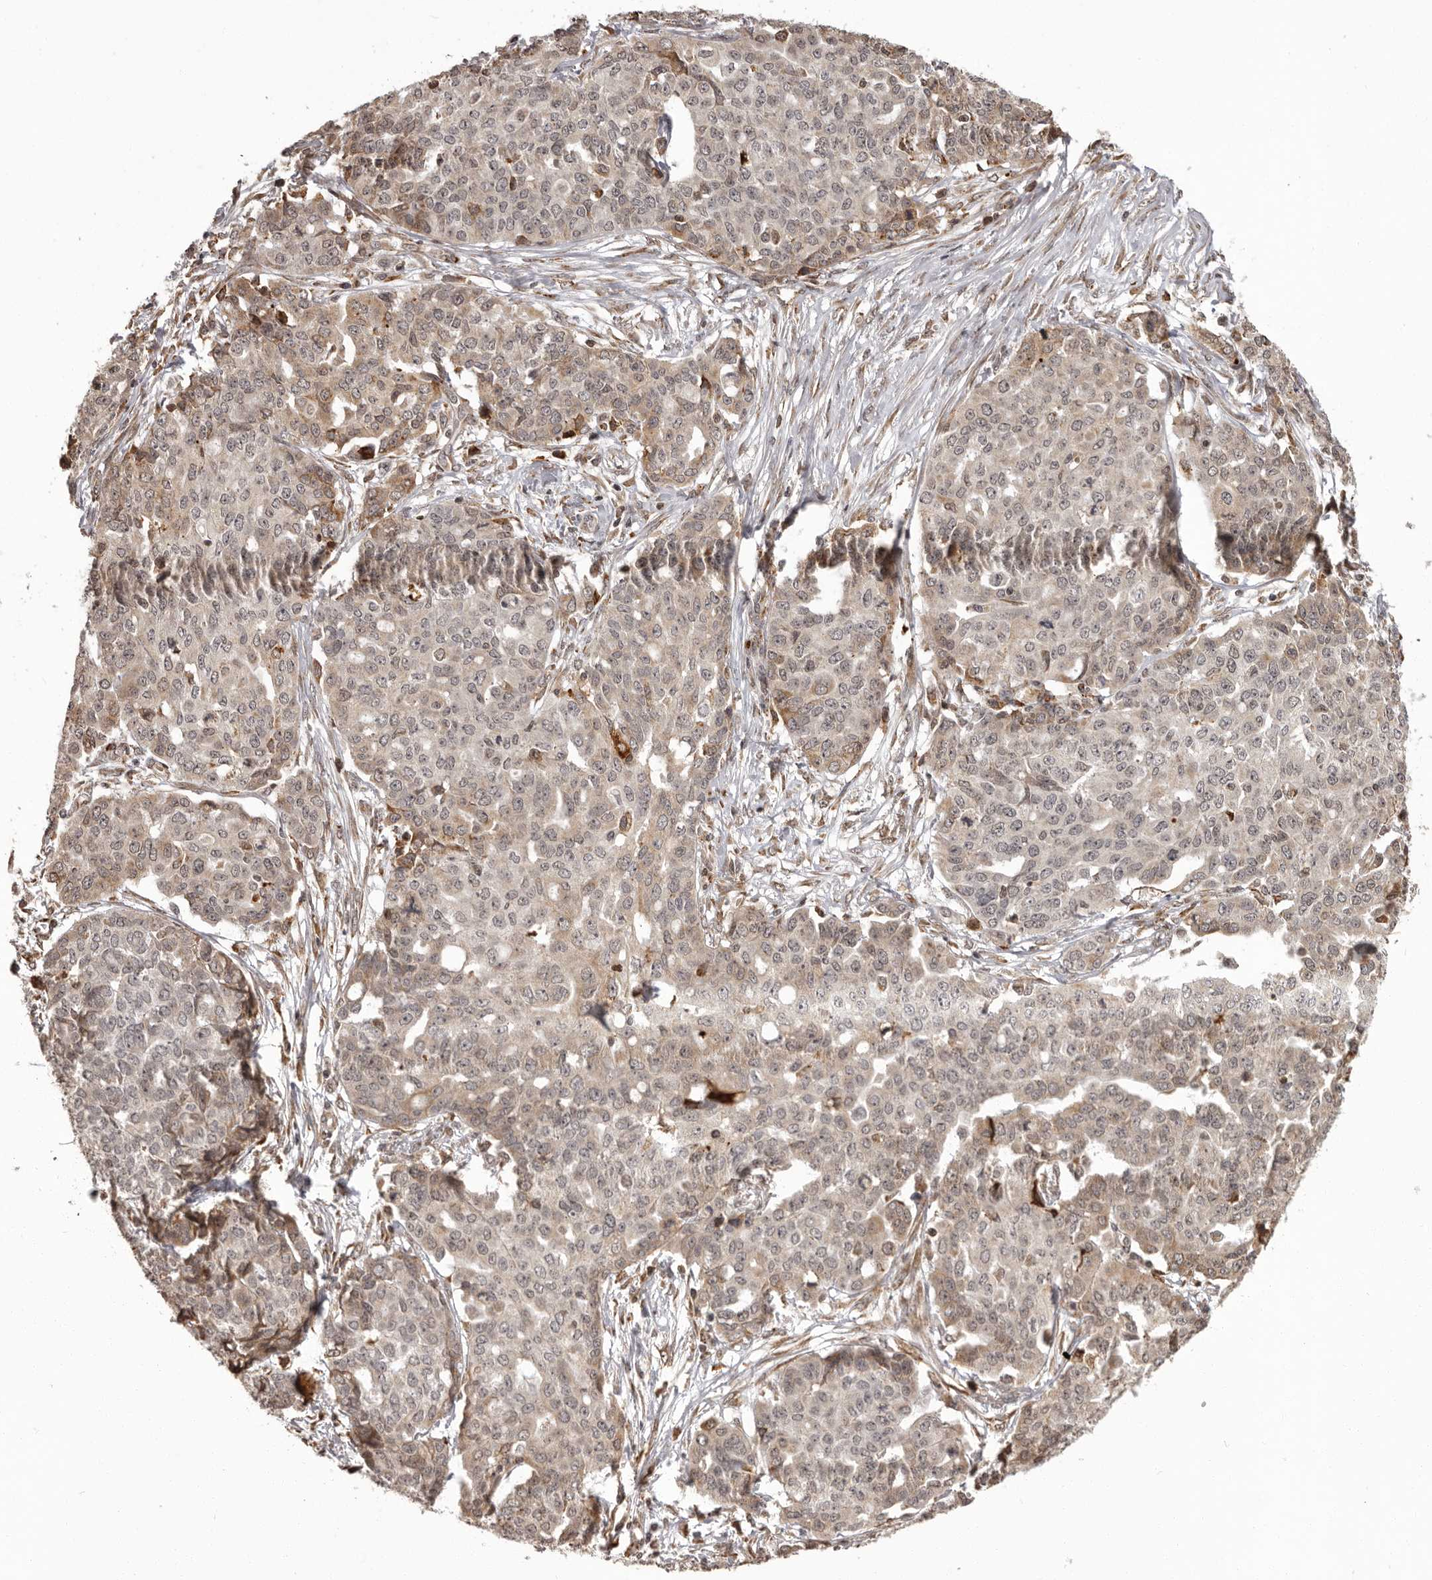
{"staining": {"intensity": "weak", "quantity": ">75%", "location": "cytoplasmic/membranous,nuclear"}, "tissue": "ovarian cancer", "cell_type": "Tumor cells", "image_type": "cancer", "snomed": [{"axis": "morphology", "description": "Cystadenocarcinoma, serous, NOS"}, {"axis": "topography", "description": "Soft tissue"}, {"axis": "topography", "description": "Ovary"}], "caption": "Serous cystadenocarcinoma (ovarian) stained with immunohistochemistry demonstrates weak cytoplasmic/membranous and nuclear expression in about >75% of tumor cells.", "gene": "IL32", "patient": {"sex": "female", "age": 57}}